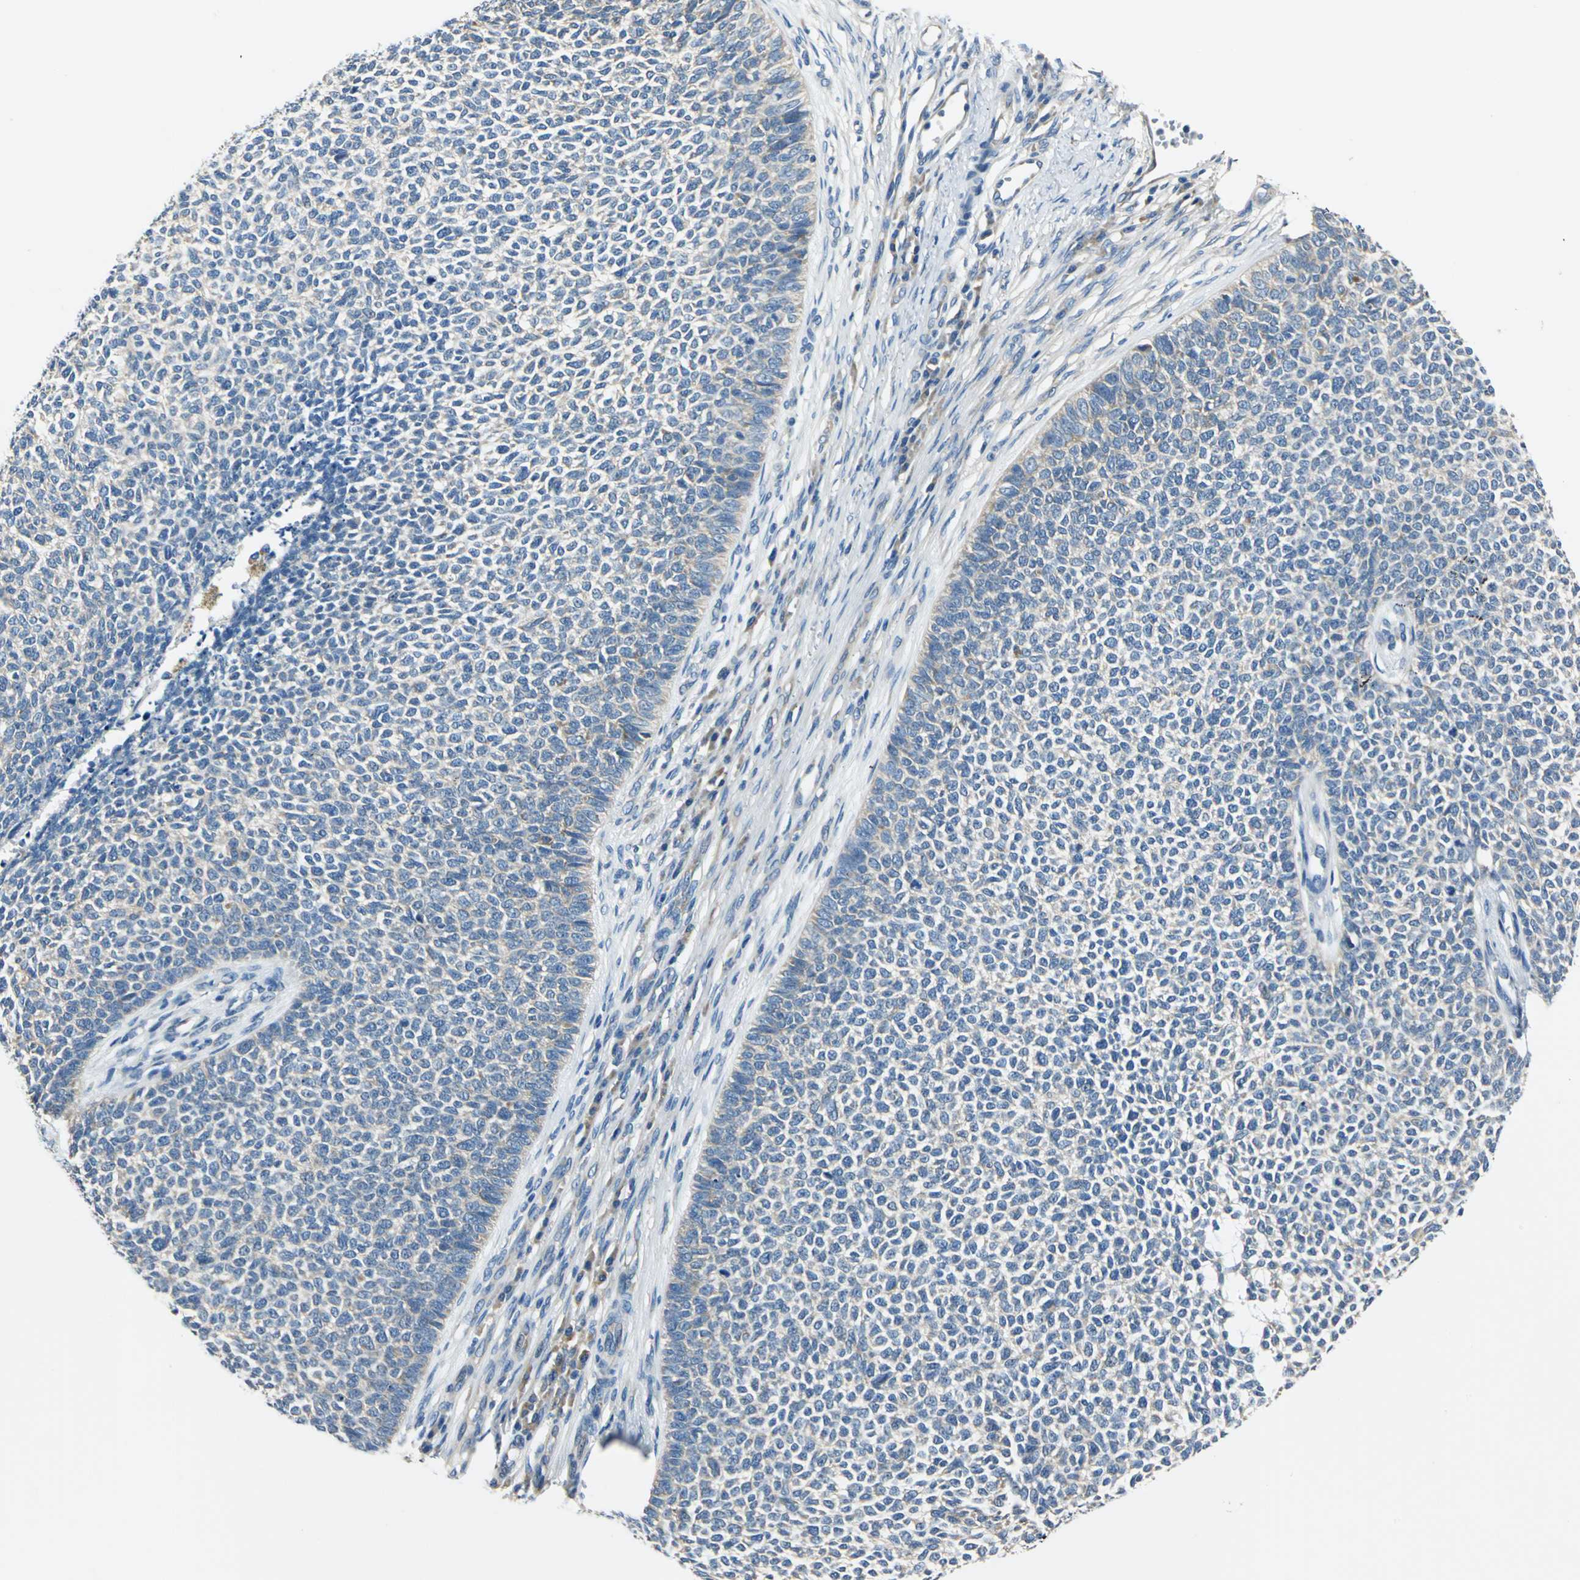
{"staining": {"intensity": "moderate", "quantity": ">75%", "location": "cytoplasmic/membranous"}, "tissue": "skin cancer", "cell_type": "Tumor cells", "image_type": "cancer", "snomed": [{"axis": "morphology", "description": "Basal cell carcinoma"}, {"axis": "topography", "description": "Skin"}], "caption": "The histopathology image reveals staining of skin cancer, revealing moderate cytoplasmic/membranous protein positivity (brown color) within tumor cells. The protein of interest is stained brown, and the nuclei are stained in blue (DAB IHC with brightfield microscopy, high magnification).", "gene": "TRIM25", "patient": {"sex": "female", "age": 84}}